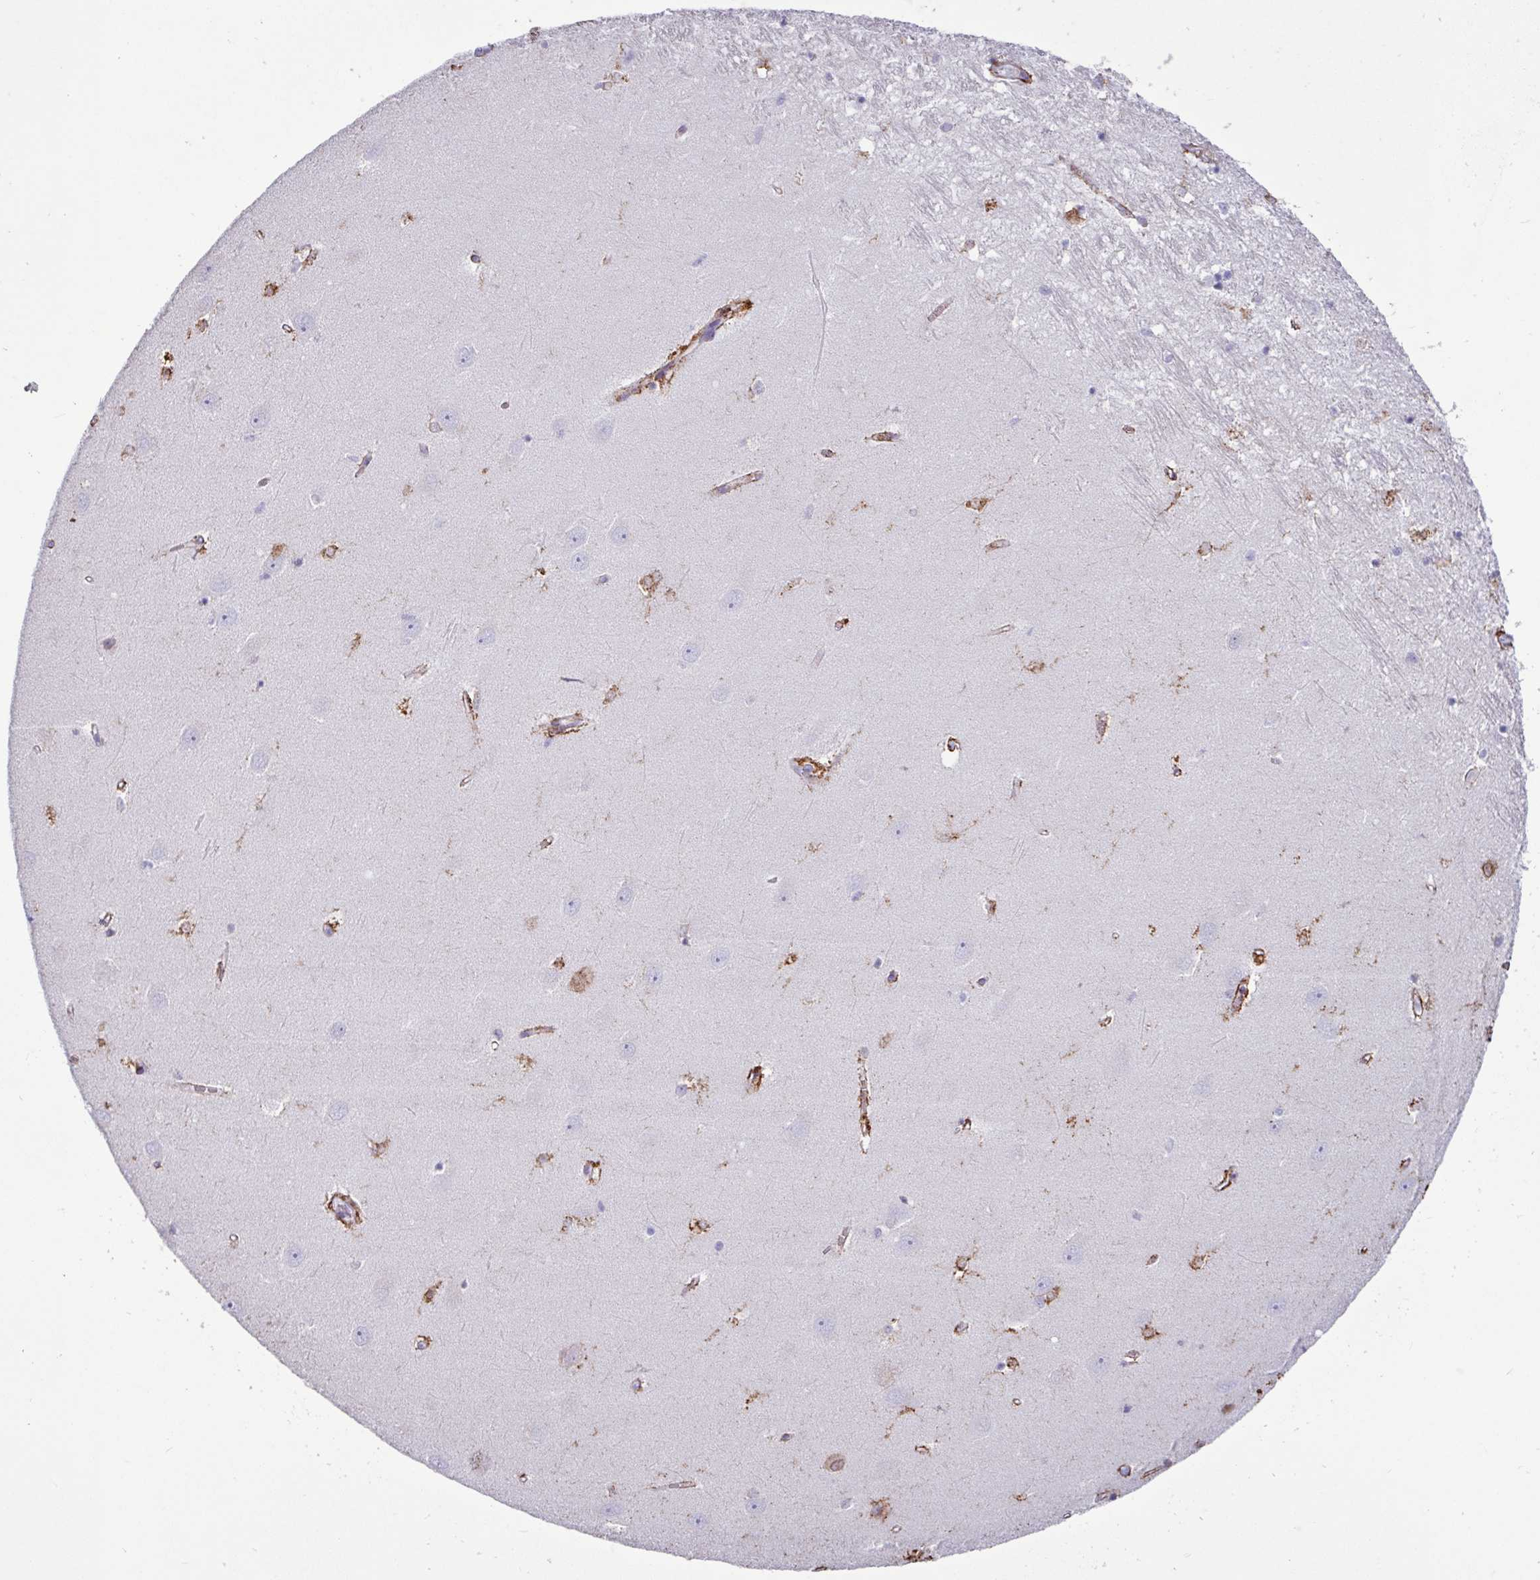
{"staining": {"intensity": "moderate", "quantity": "25%-75%", "location": "cytoplasmic/membranous"}, "tissue": "hippocampus", "cell_type": "Glial cells", "image_type": "normal", "snomed": [{"axis": "morphology", "description": "Normal tissue, NOS"}, {"axis": "topography", "description": "Hippocampus"}], "caption": "IHC photomicrograph of normal human hippocampus stained for a protein (brown), which reveals medium levels of moderate cytoplasmic/membranous expression in about 25%-75% of glial cells.", "gene": "PPP1R35", "patient": {"sex": "female", "age": 64}}